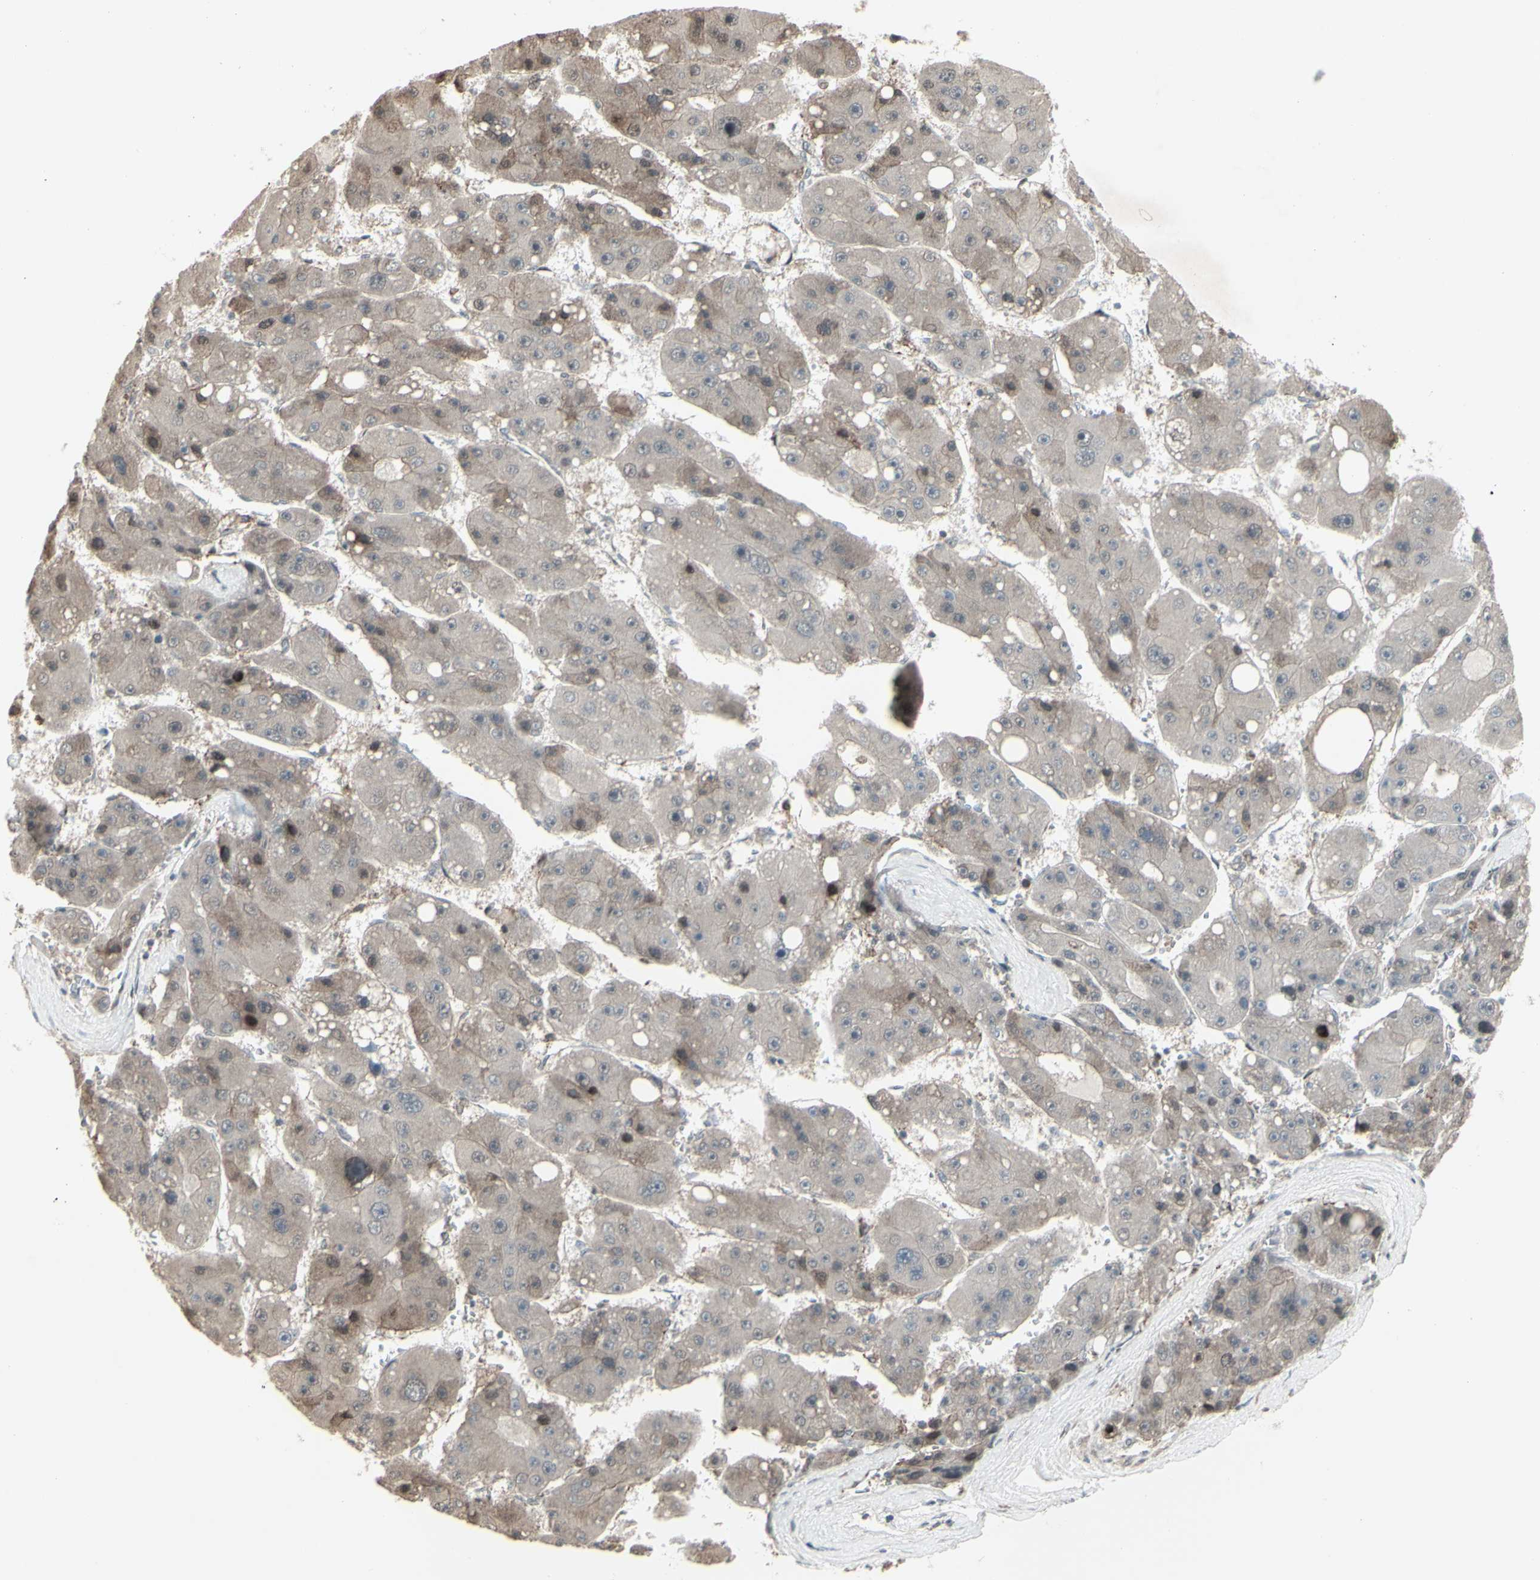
{"staining": {"intensity": "weak", "quantity": "<25%", "location": "cytoplasmic/membranous"}, "tissue": "liver cancer", "cell_type": "Tumor cells", "image_type": "cancer", "snomed": [{"axis": "morphology", "description": "Carcinoma, Hepatocellular, NOS"}, {"axis": "topography", "description": "Liver"}], "caption": "Immunohistochemistry (IHC) of human liver cancer (hepatocellular carcinoma) displays no positivity in tumor cells.", "gene": "CD33", "patient": {"sex": "female", "age": 61}}